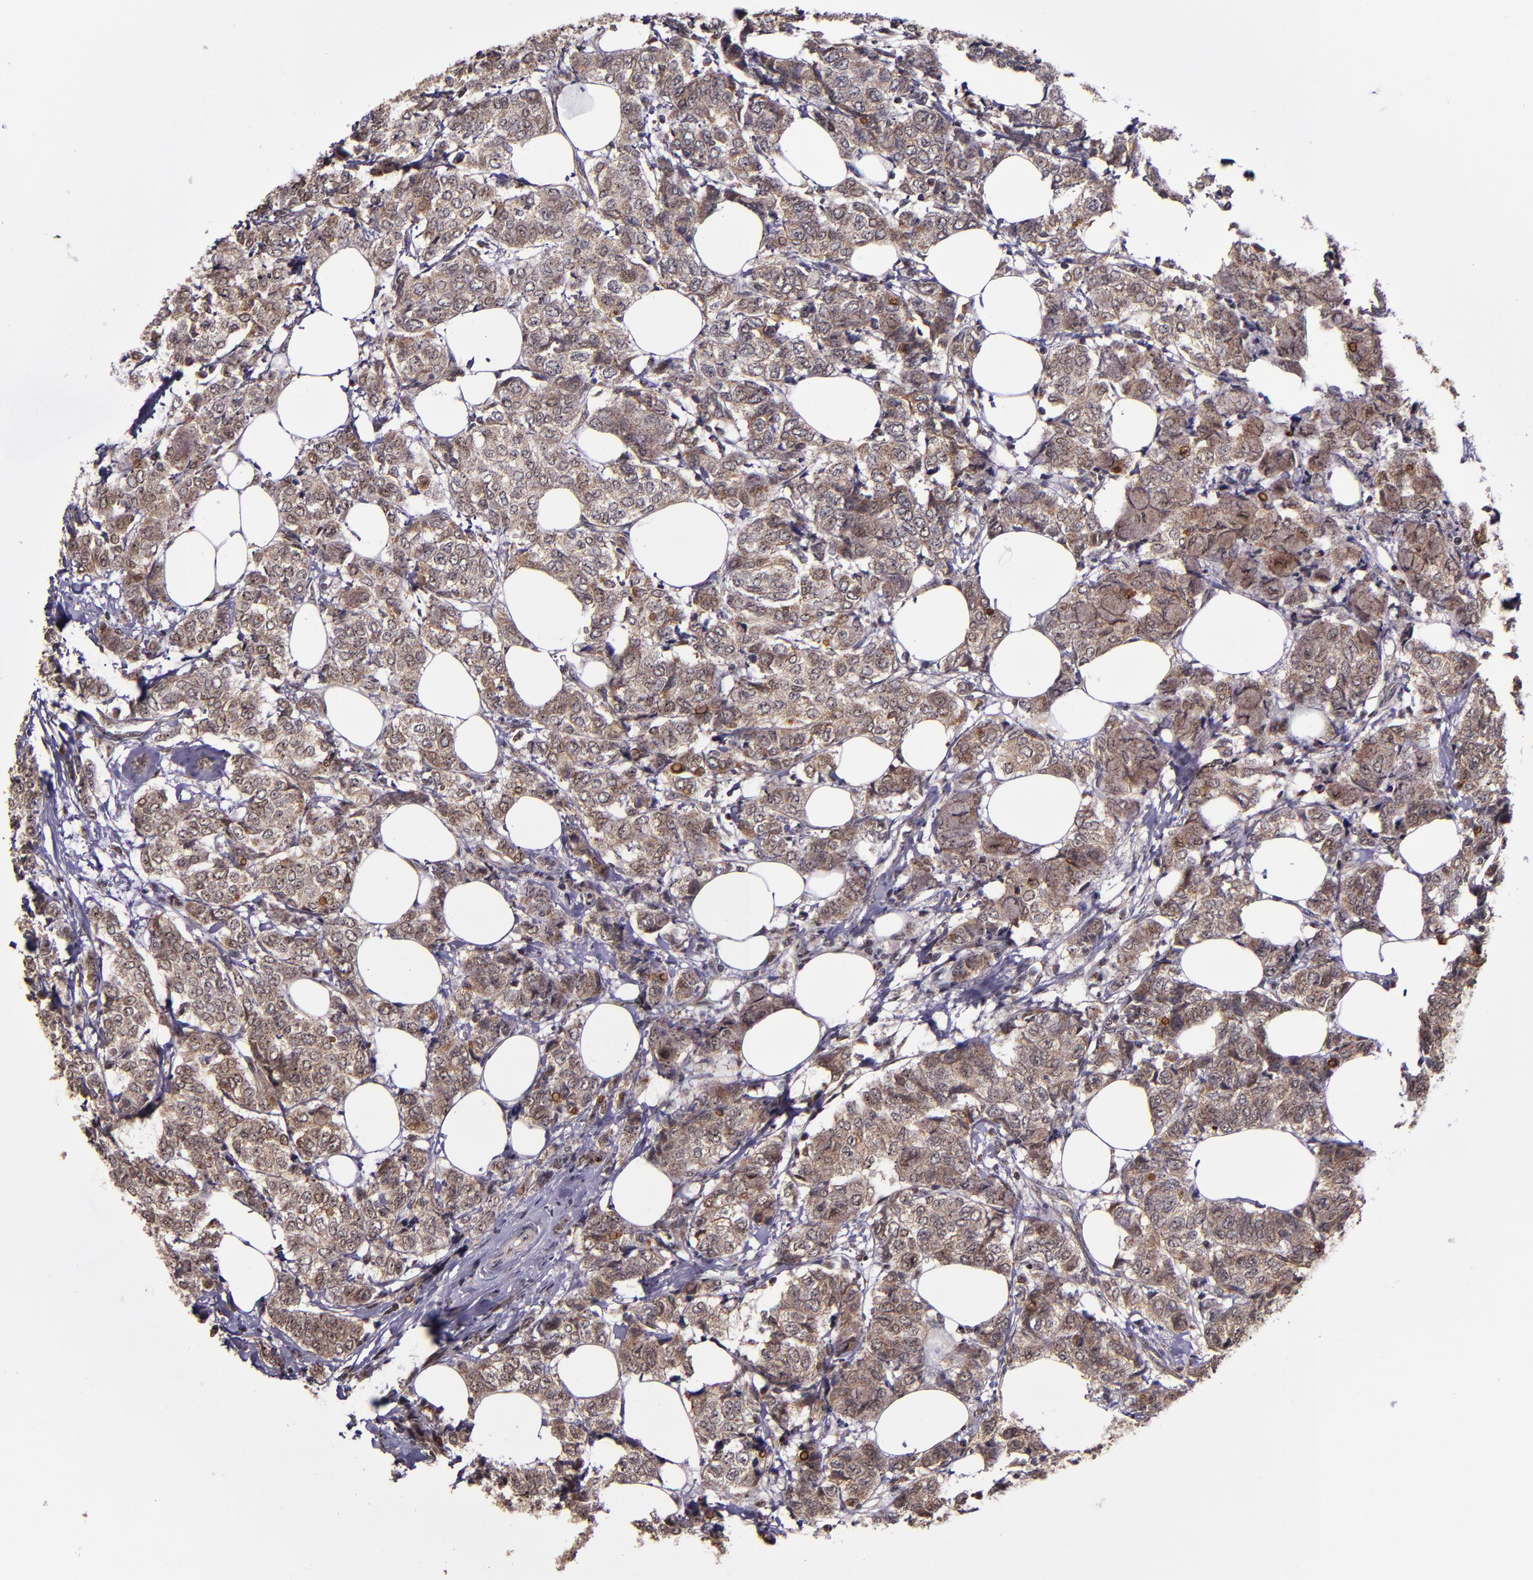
{"staining": {"intensity": "moderate", "quantity": "25%-75%", "location": "cytoplasmic/membranous,nuclear"}, "tissue": "breast cancer", "cell_type": "Tumor cells", "image_type": "cancer", "snomed": [{"axis": "morphology", "description": "Lobular carcinoma"}, {"axis": "topography", "description": "Breast"}], "caption": "The photomicrograph exhibits staining of lobular carcinoma (breast), revealing moderate cytoplasmic/membranous and nuclear protein positivity (brown color) within tumor cells.", "gene": "CECR2", "patient": {"sex": "female", "age": 60}}